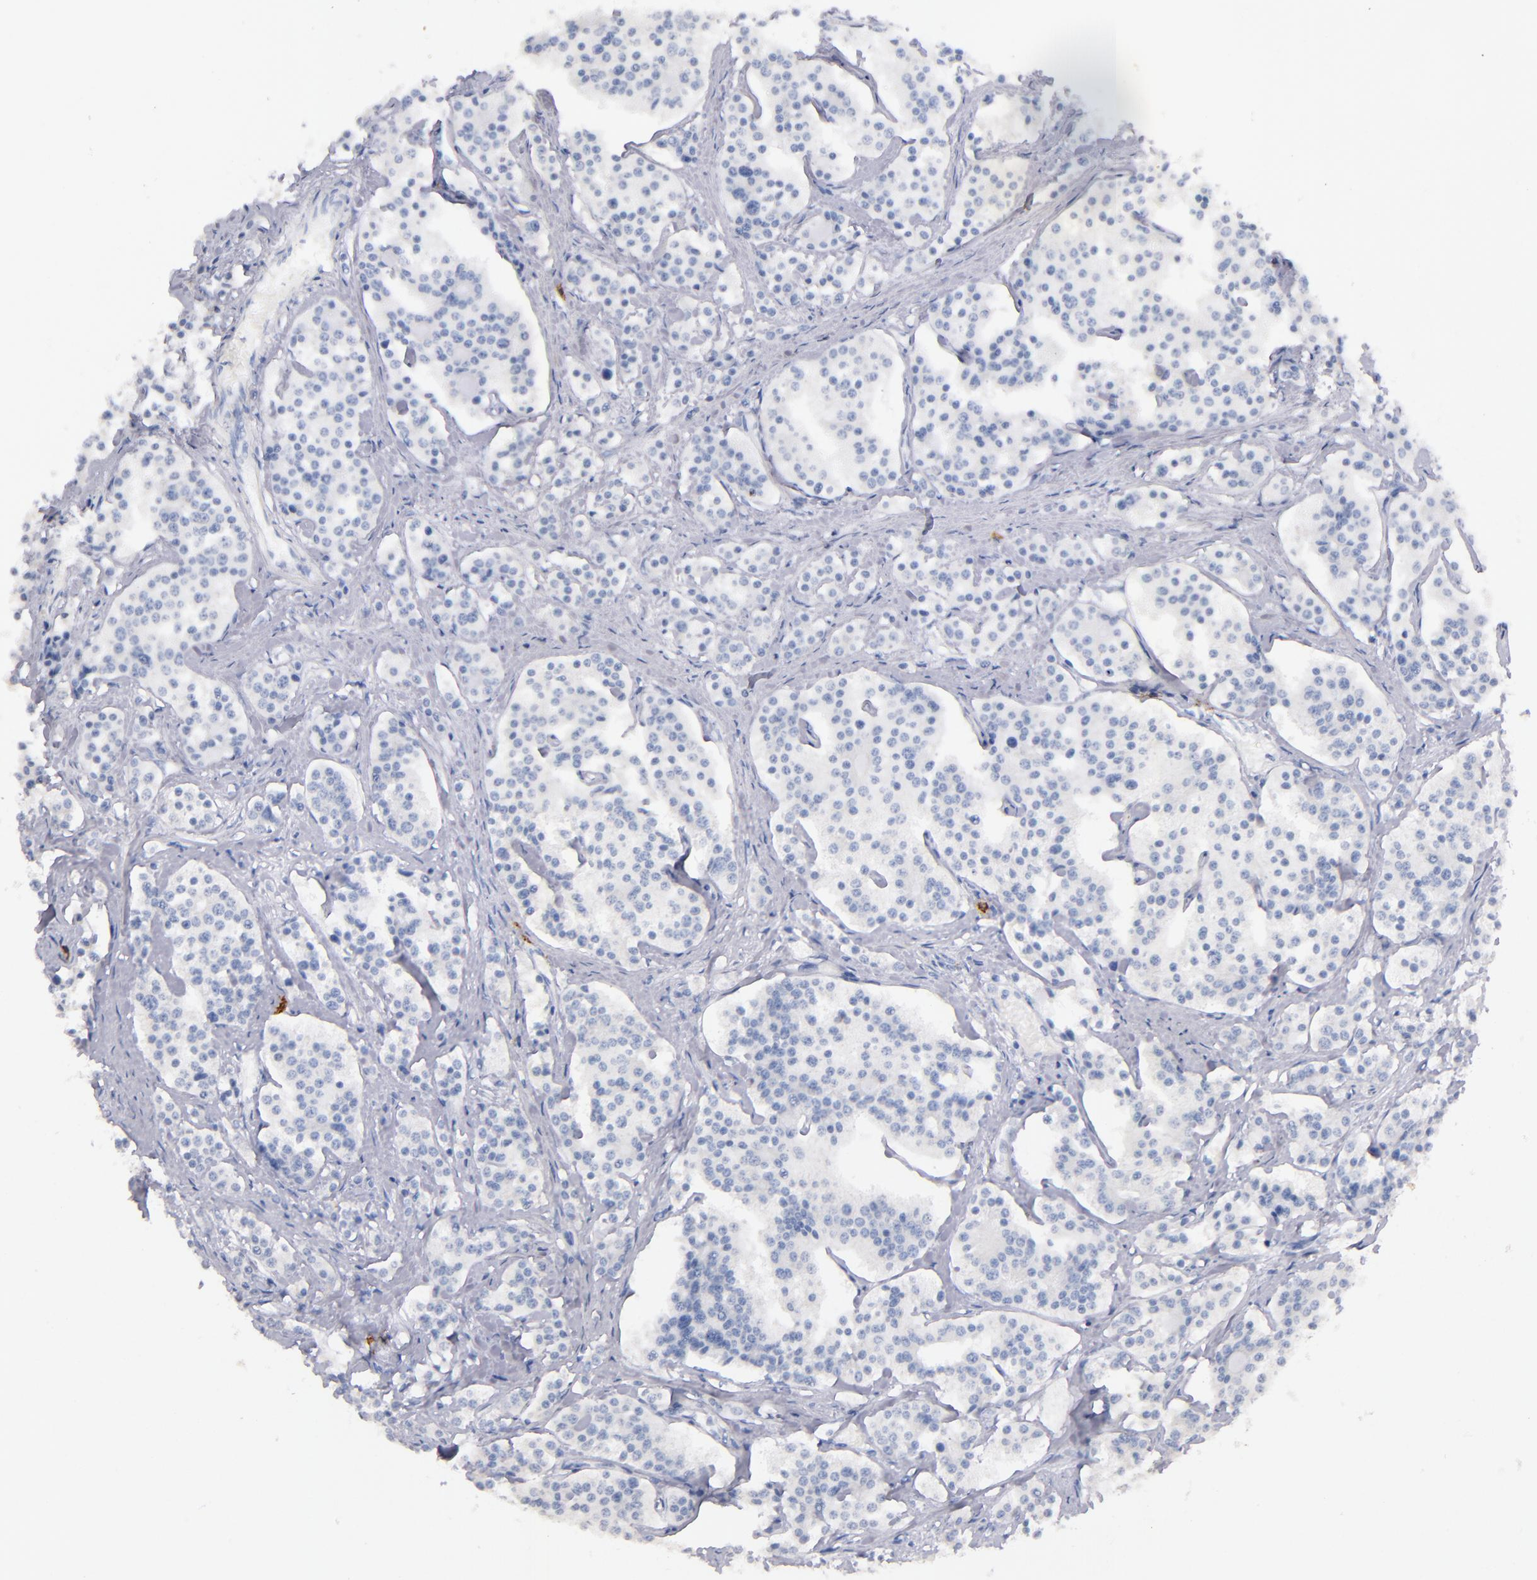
{"staining": {"intensity": "negative", "quantity": "none", "location": "none"}, "tissue": "carcinoid", "cell_type": "Tumor cells", "image_type": "cancer", "snomed": [{"axis": "morphology", "description": "Carcinoid, malignant, NOS"}, {"axis": "topography", "description": "Small intestine"}], "caption": "This histopathology image is of carcinoid stained with immunohistochemistry to label a protein in brown with the nuclei are counter-stained blue. There is no staining in tumor cells. Nuclei are stained in blue.", "gene": "KIT", "patient": {"sex": "male", "age": 63}}